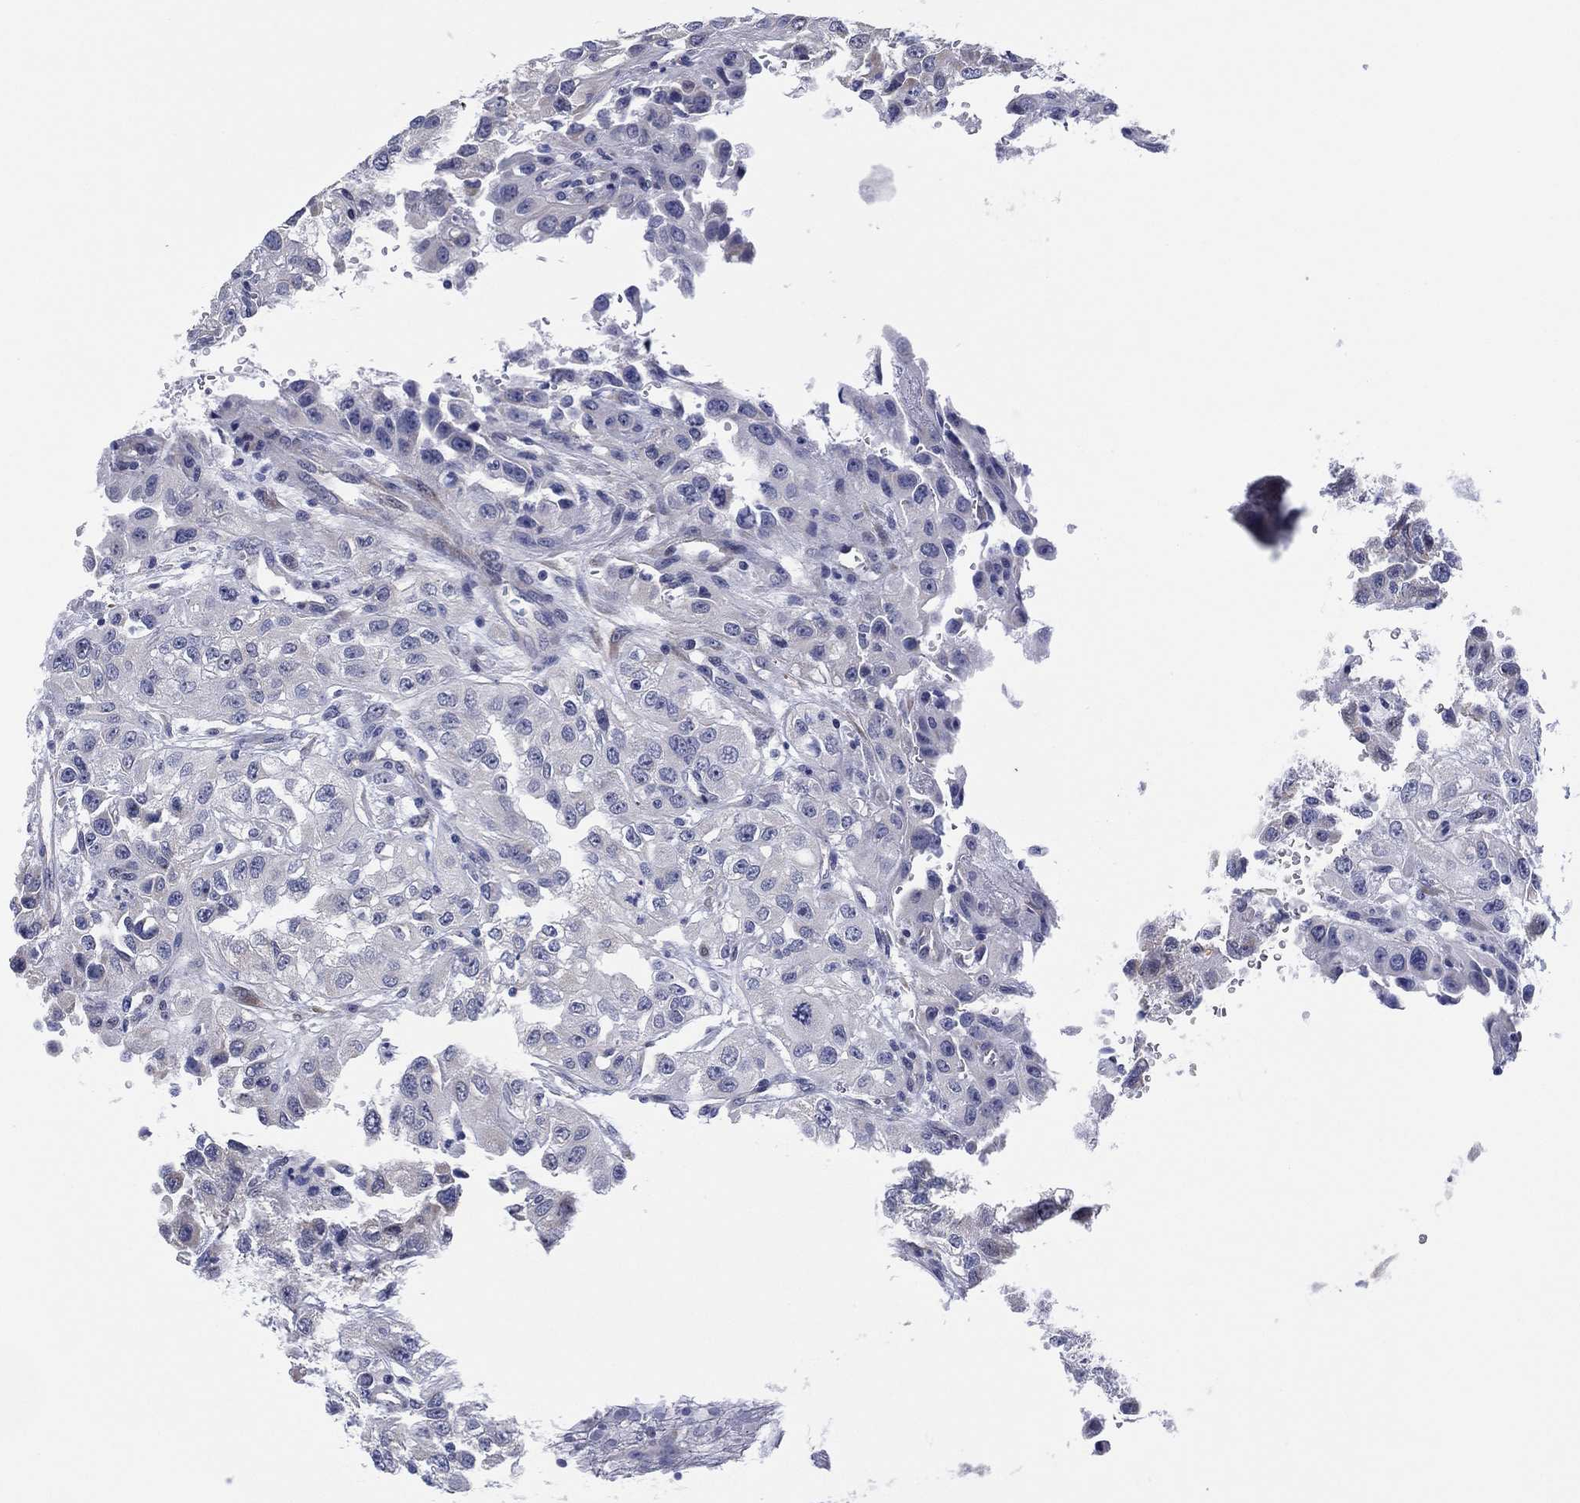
{"staining": {"intensity": "negative", "quantity": "none", "location": "none"}, "tissue": "renal cancer", "cell_type": "Tumor cells", "image_type": "cancer", "snomed": [{"axis": "morphology", "description": "Adenocarcinoma, NOS"}, {"axis": "topography", "description": "Kidney"}], "caption": "Tumor cells show no significant protein expression in renal adenocarcinoma.", "gene": "CLIP3", "patient": {"sex": "male", "age": 64}}